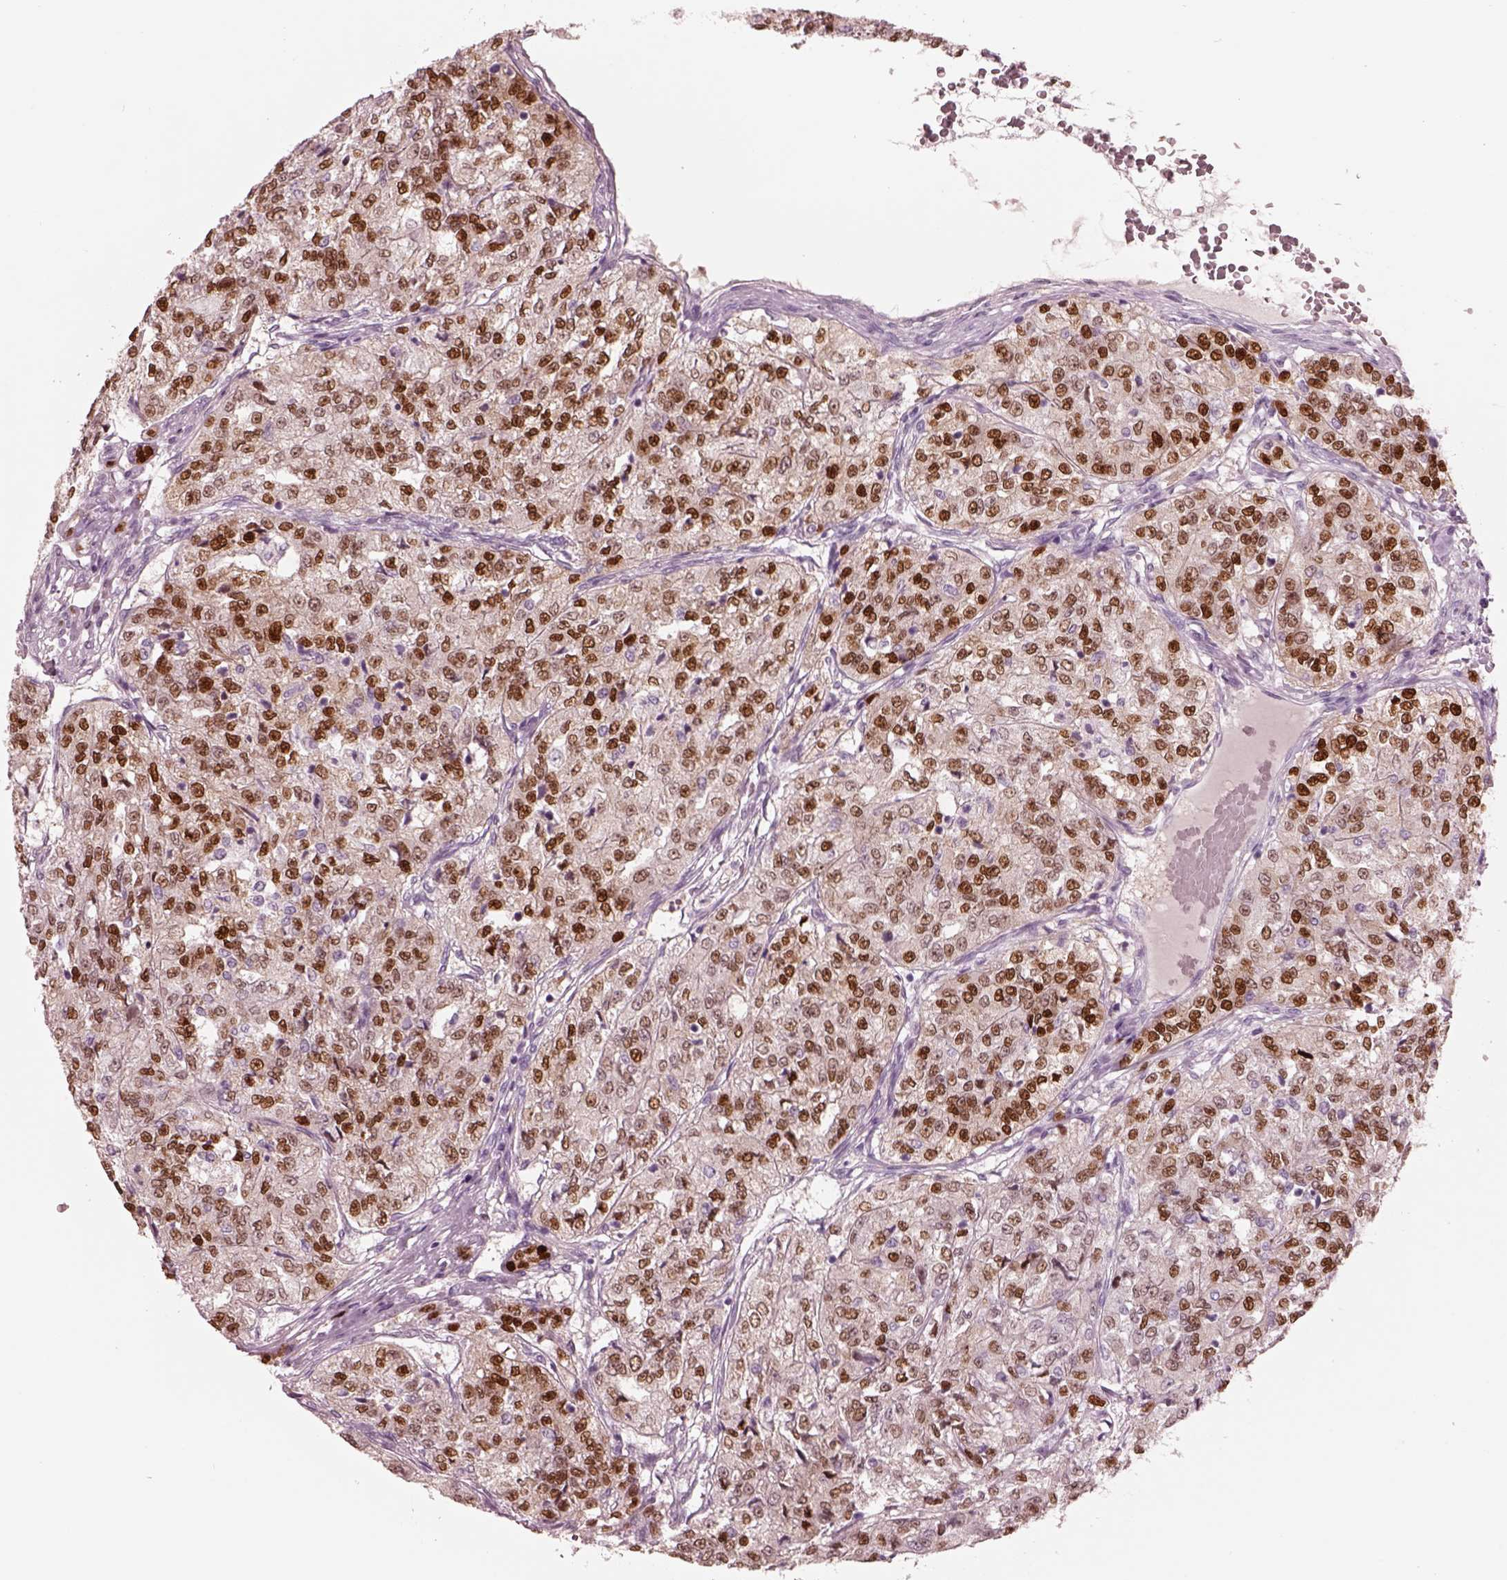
{"staining": {"intensity": "moderate", "quantity": ">75%", "location": "nuclear"}, "tissue": "renal cancer", "cell_type": "Tumor cells", "image_type": "cancer", "snomed": [{"axis": "morphology", "description": "Adenocarcinoma, NOS"}, {"axis": "topography", "description": "Kidney"}], "caption": "Renal adenocarcinoma stained with IHC displays moderate nuclear expression in about >75% of tumor cells.", "gene": "SOX9", "patient": {"sex": "female", "age": 63}}